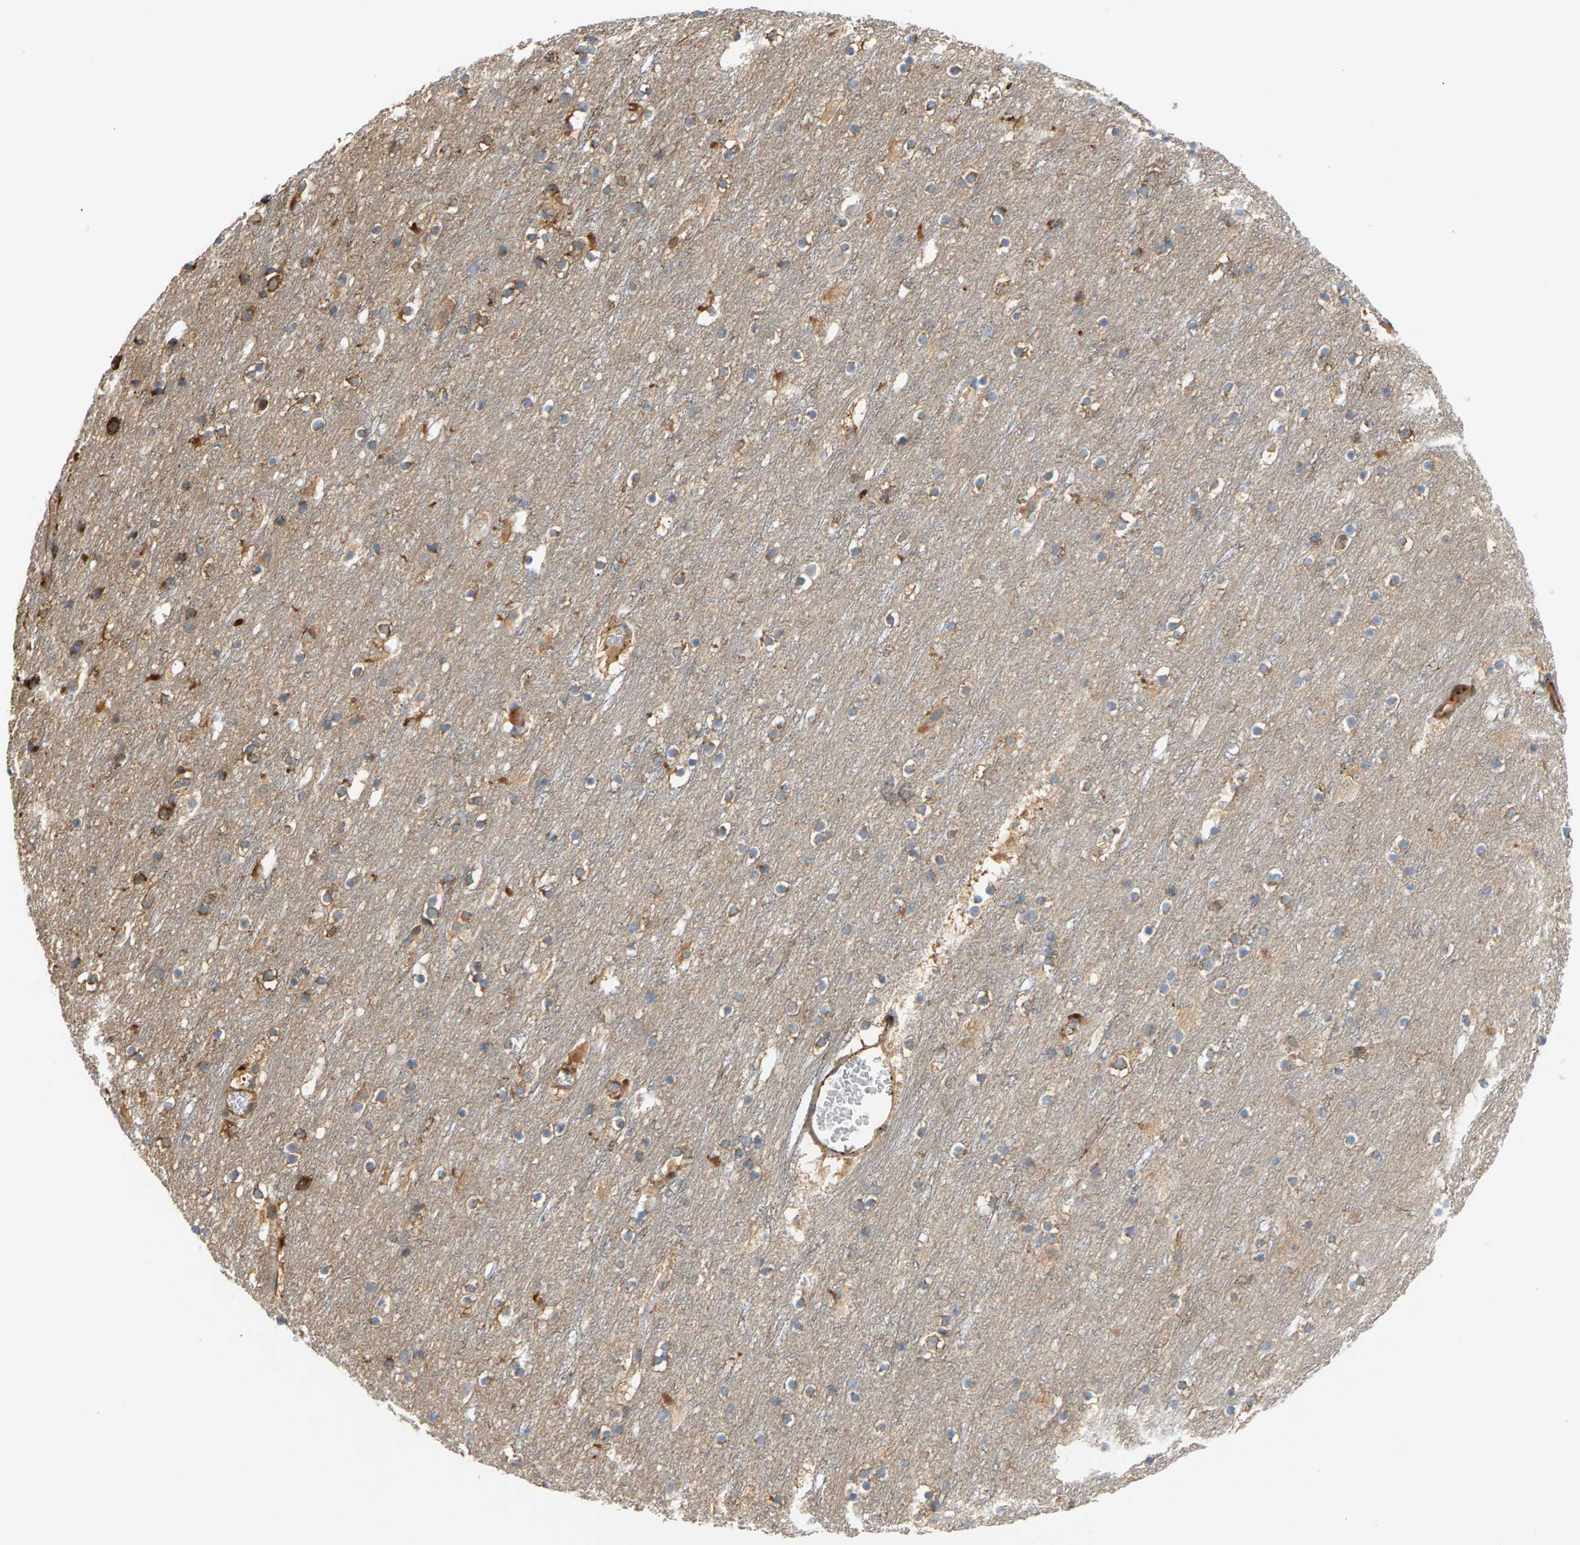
{"staining": {"intensity": "moderate", "quantity": ">75%", "location": "cytoplasmic/membranous"}, "tissue": "cerebral cortex", "cell_type": "Endothelial cells", "image_type": "normal", "snomed": [{"axis": "morphology", "description": "Normal tissue, NOS"}, {"axis": "topography", "description": "Cerebral cortex"}], "caption": "A high-resolution photomicrograph shows immunohistochemistry staining of unremarkable cerebral cortex, which exhibits moderate cytoplasmic/membranous staining in approximately >75% of endothelial cells.", "gene": "KRTAP27", "patient": {"sex": "male", "age": 45}}